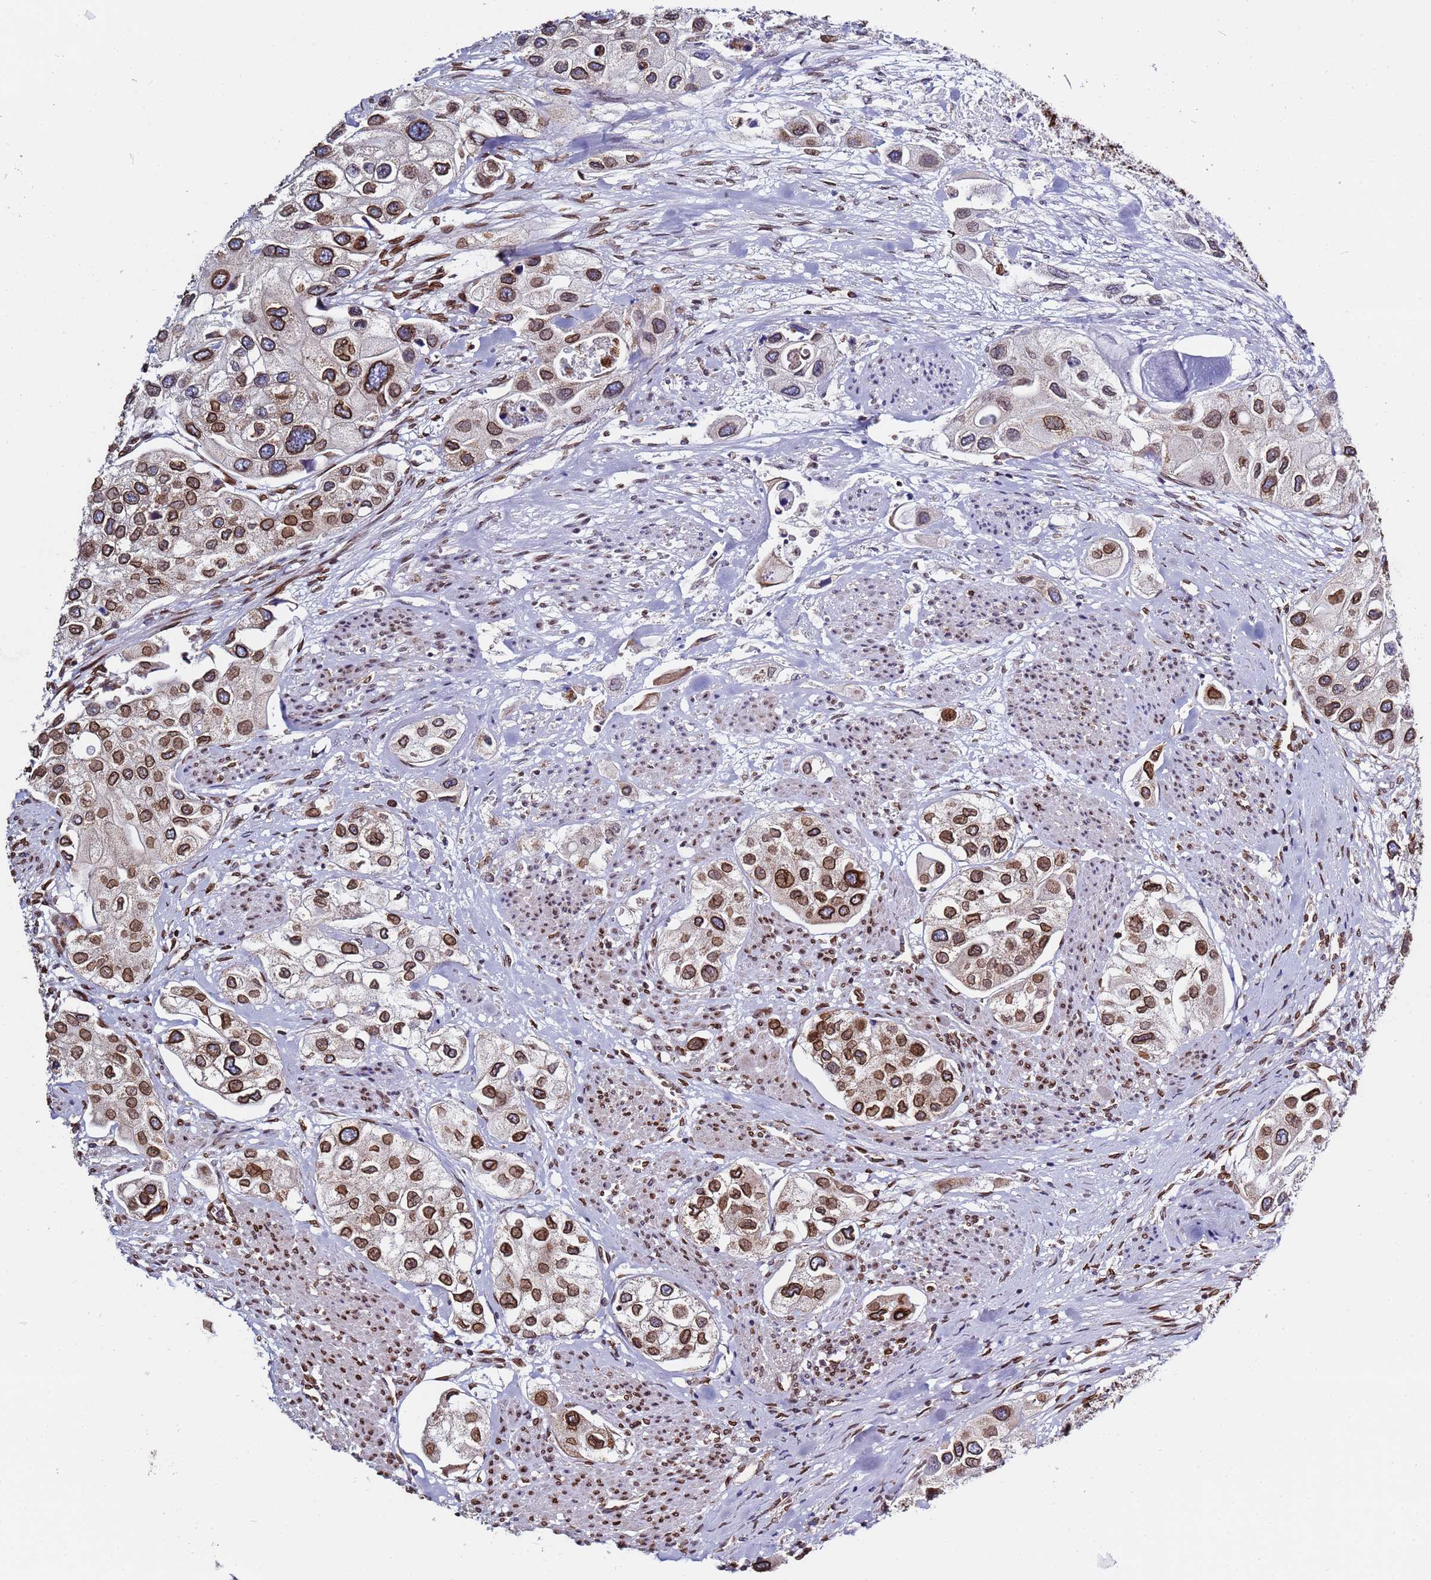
{"staining": {"intensity": "strong", "quantity": ">75%", "location": "cytoplasmic/membranous,nuclear"}, "tissue": "urothelial cancer", "cell_type": "Tumor cells", "image_type": "cancer", "snomed": [{"axis": "morphology", "description": "Urothelial carcinoma, High grade"}, {"axis": "topography", "description": "Urinary bladder"}], "caption": "Tumor cells reveal strong cytoplasmic/membranous and nuclear positivity in about >75% of cells in high-grade urothelial carcinoma. Nuclei are stained in blue.", "gene": "TOR1AIP1", "patient": {"sex": "male", "age": 64}}